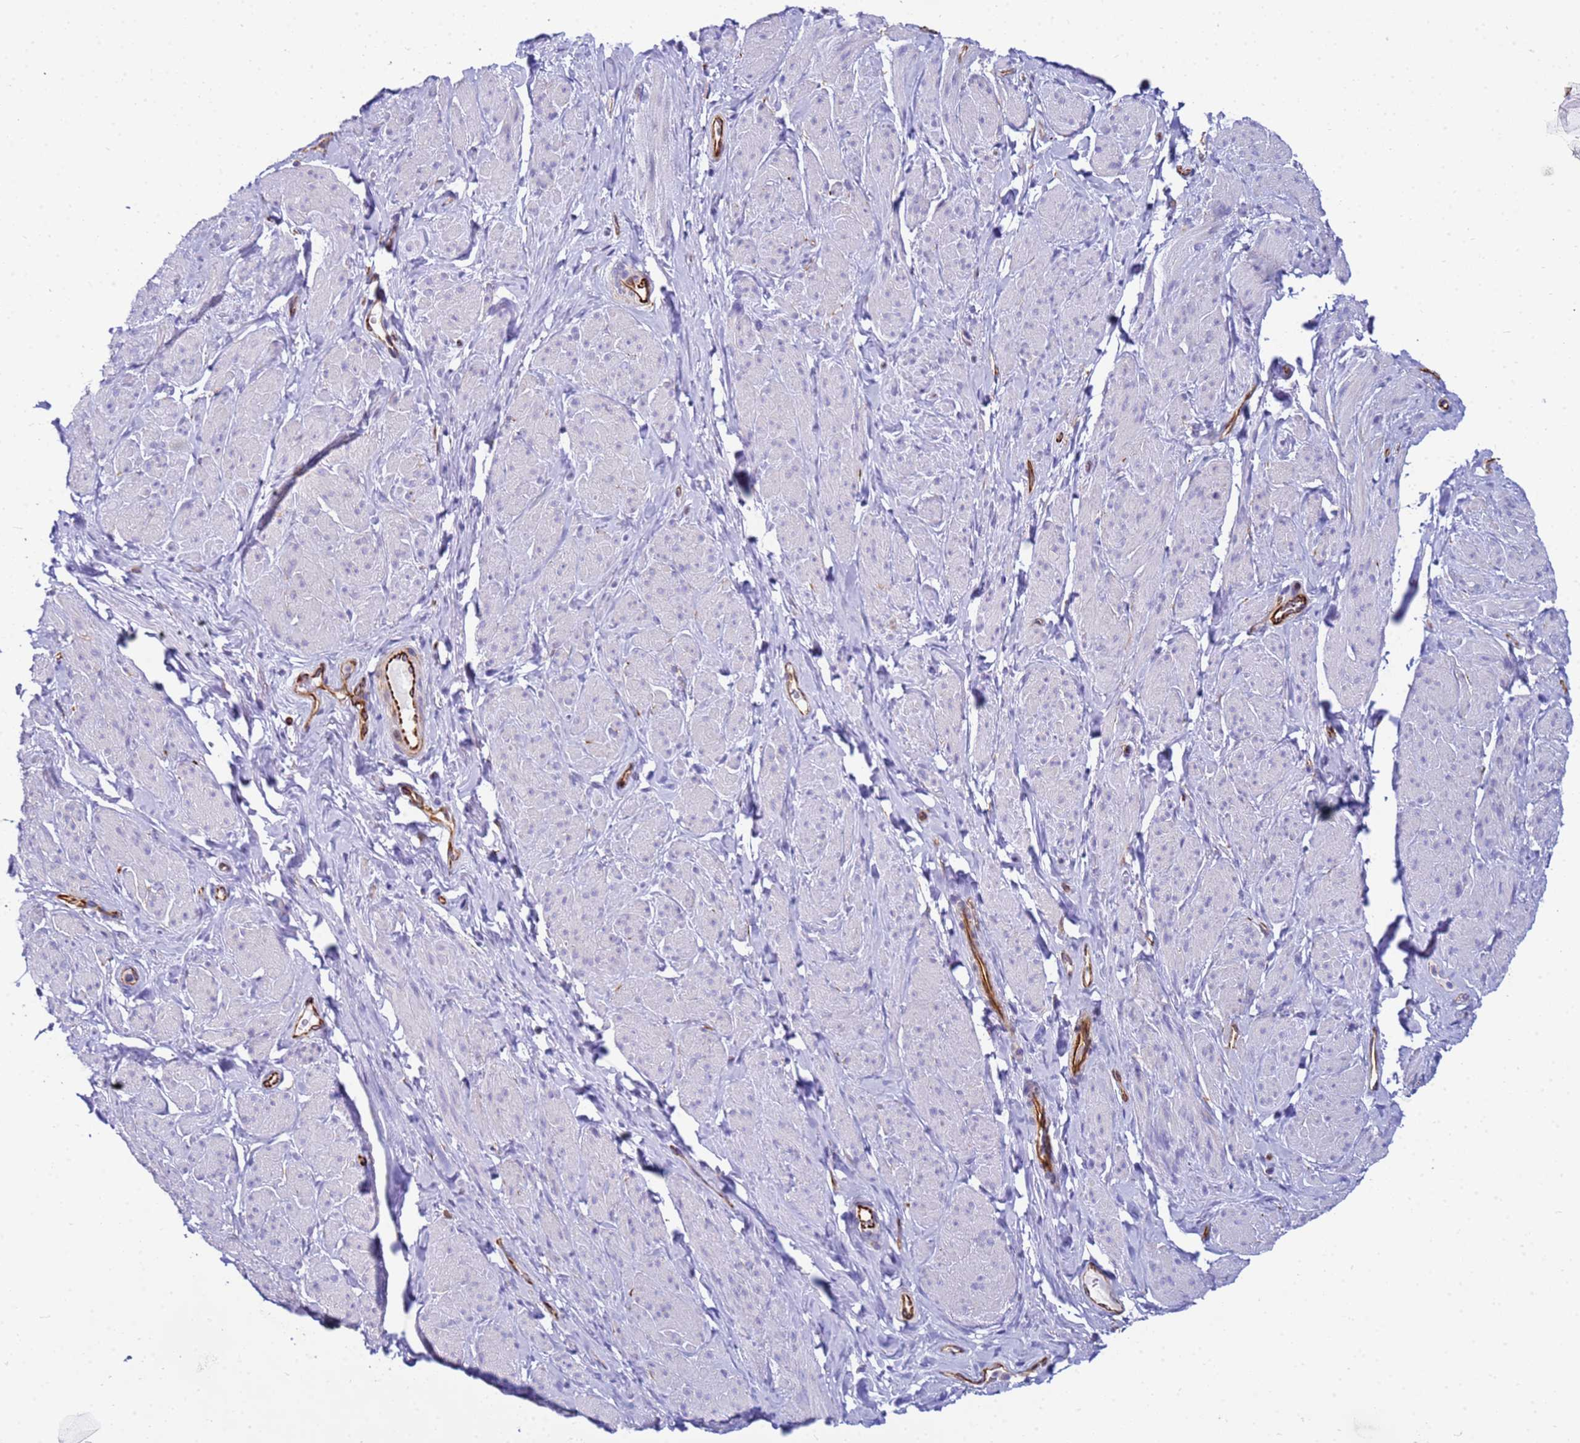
{"staining": {"intensity": "negative", "quantity": "none", "location": "none"}, "tissue": "smooth muscle", "cell_type": "Smooth muscle cells", "image_type": "normal", "snomed": [{"axis": "morphology", "description": "Normal tissue, NOS"}, {"axis": "topography", "description": "Smooth muscle"}, {"axis": "topography", "description": "Peripheral nerve tissue"}], "caption": "The micrograph demonstrates no staining of smooth muscle cells in benign smooth muscle.", "gene": "UBXN2B", "patient": {"sex": "male", "age": 69}}